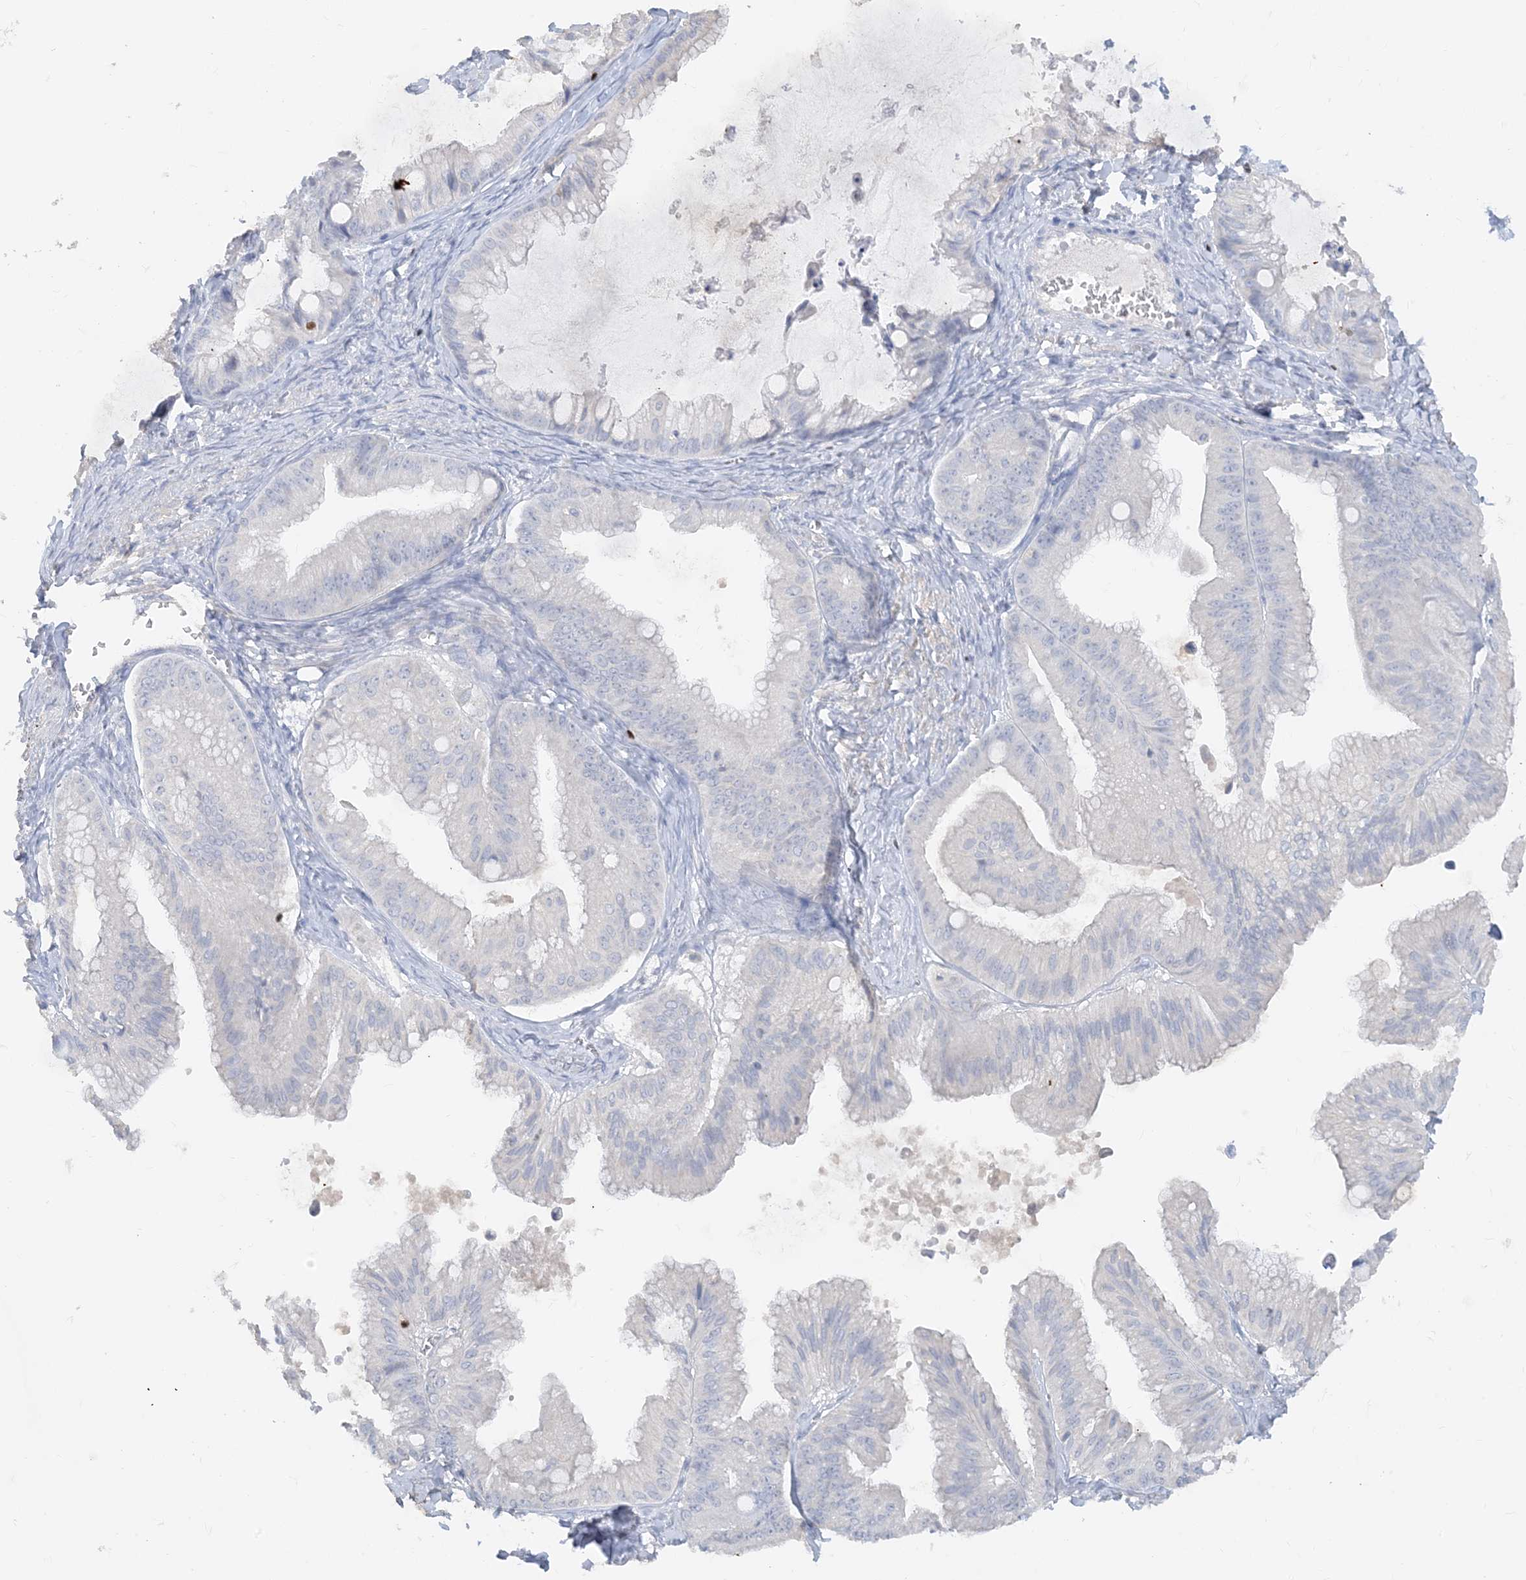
{"staining": {"intensity": "negative", "quantity": "none", "location": "none"}, "tissue": "ovarian cancer", "cell_type": "Tumor cells", "image_type": "cancer", "snomed": [{"axis": "morphology", "description": "Cystadenocarcinoma, mucinous, NOS"}, {"axis": "topography", "description": "Ovary"}], "caption": "The photomicrograph demonstrates no significant staining in tumor cells of ovarian cancer (mucinous cystadenocarcinoma).", "gene": "TBX21", "patient": {"sex": "female", "age": 71}}